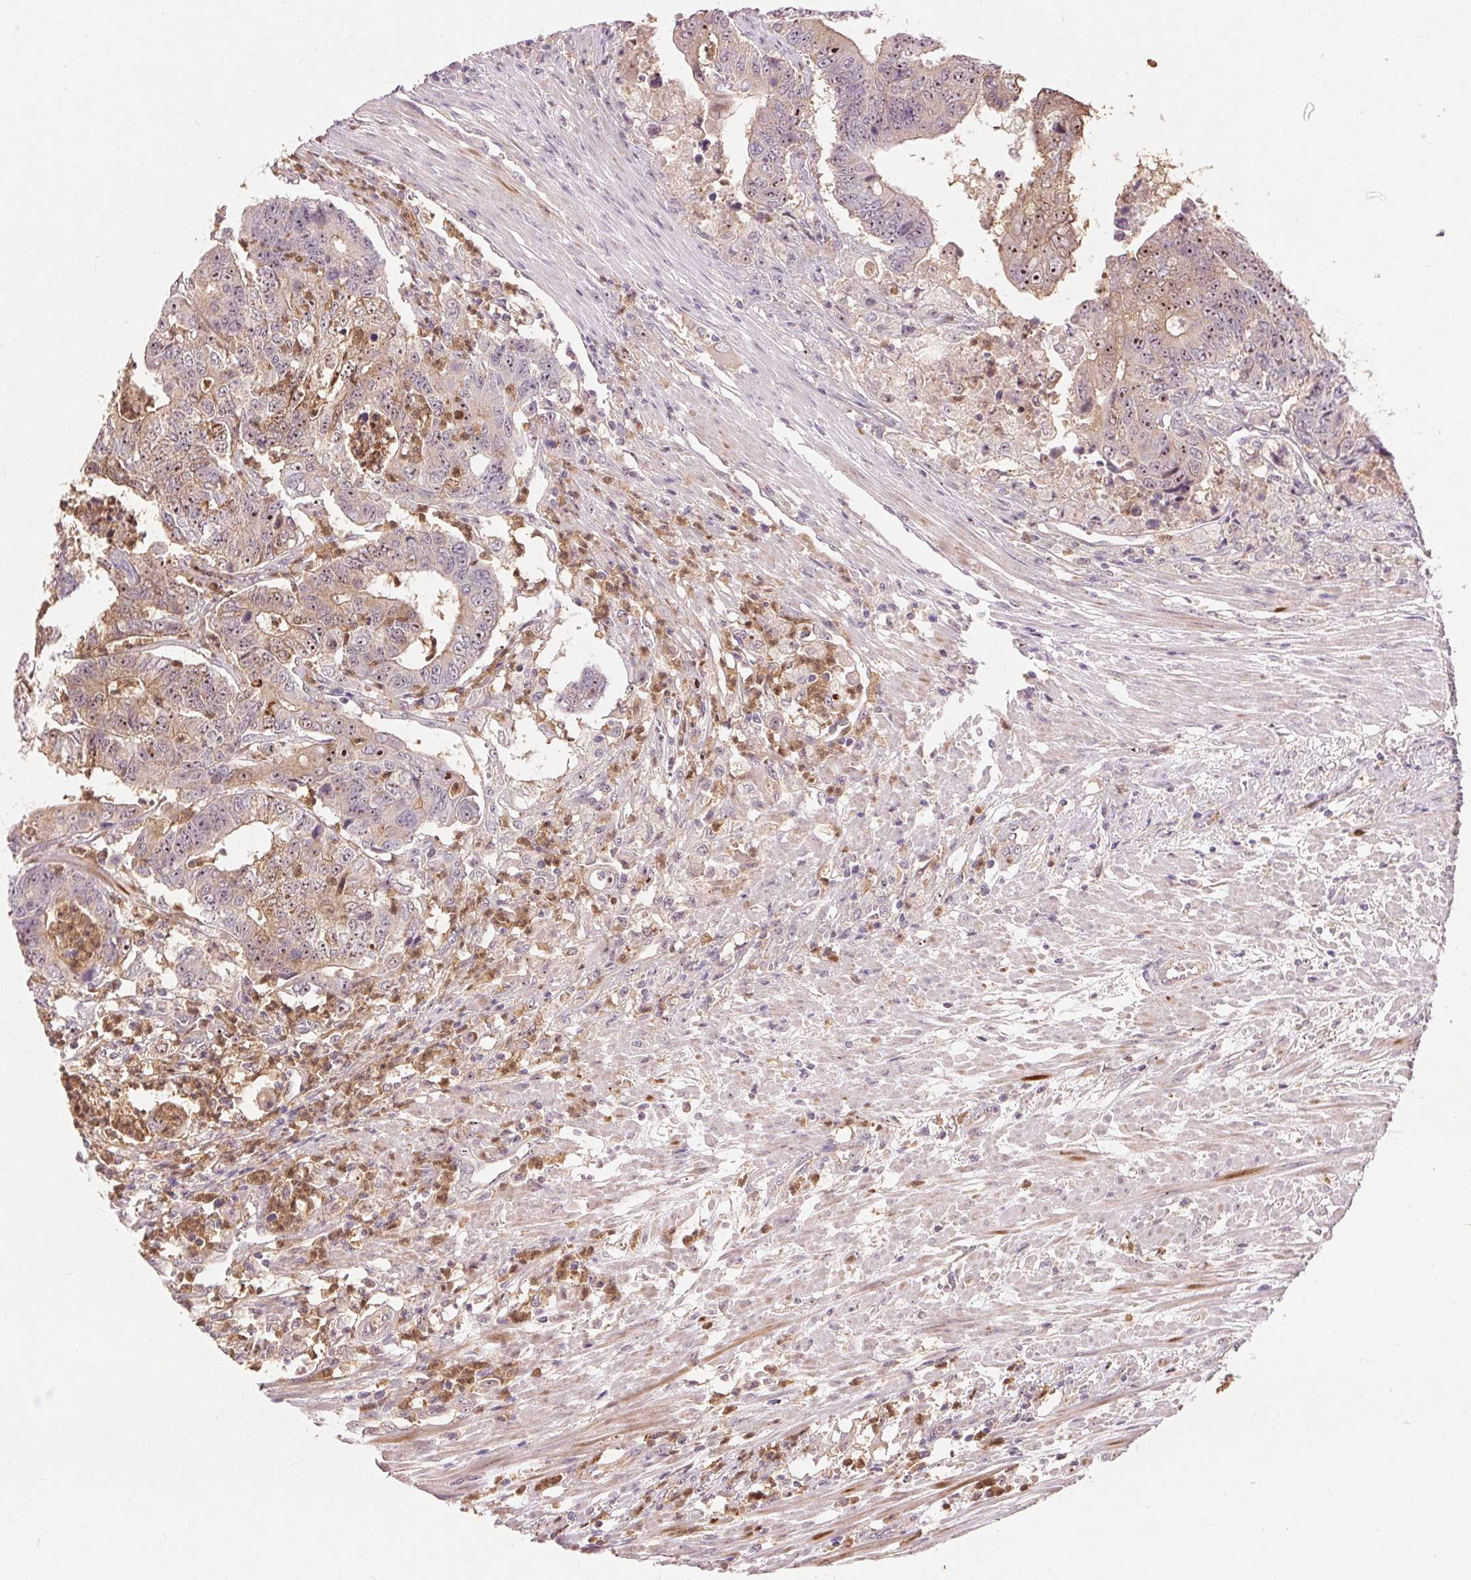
{"staining": {"intensity": "weak", "quantity": "25%-75%", "location": "cytoplasmic/membranous,nuclear"}, "tissue": "colorectal cancer", "cell_type": "Tumor cells", "image_type": "cancer", "snomed": [{"axis": "morphology", "description": "Adenocarcinoma, NOS"}, {"axis": "topography", "description": "Colon"}], "caption": "A brown stain highlights weak cytoplasmic/membranous and nuclear staining of a protein in colorectal cancer (adenocarcinoma) tumor cells.", "gene": "RANBP3L", "patient": {"sex": "female", "age": 48}}